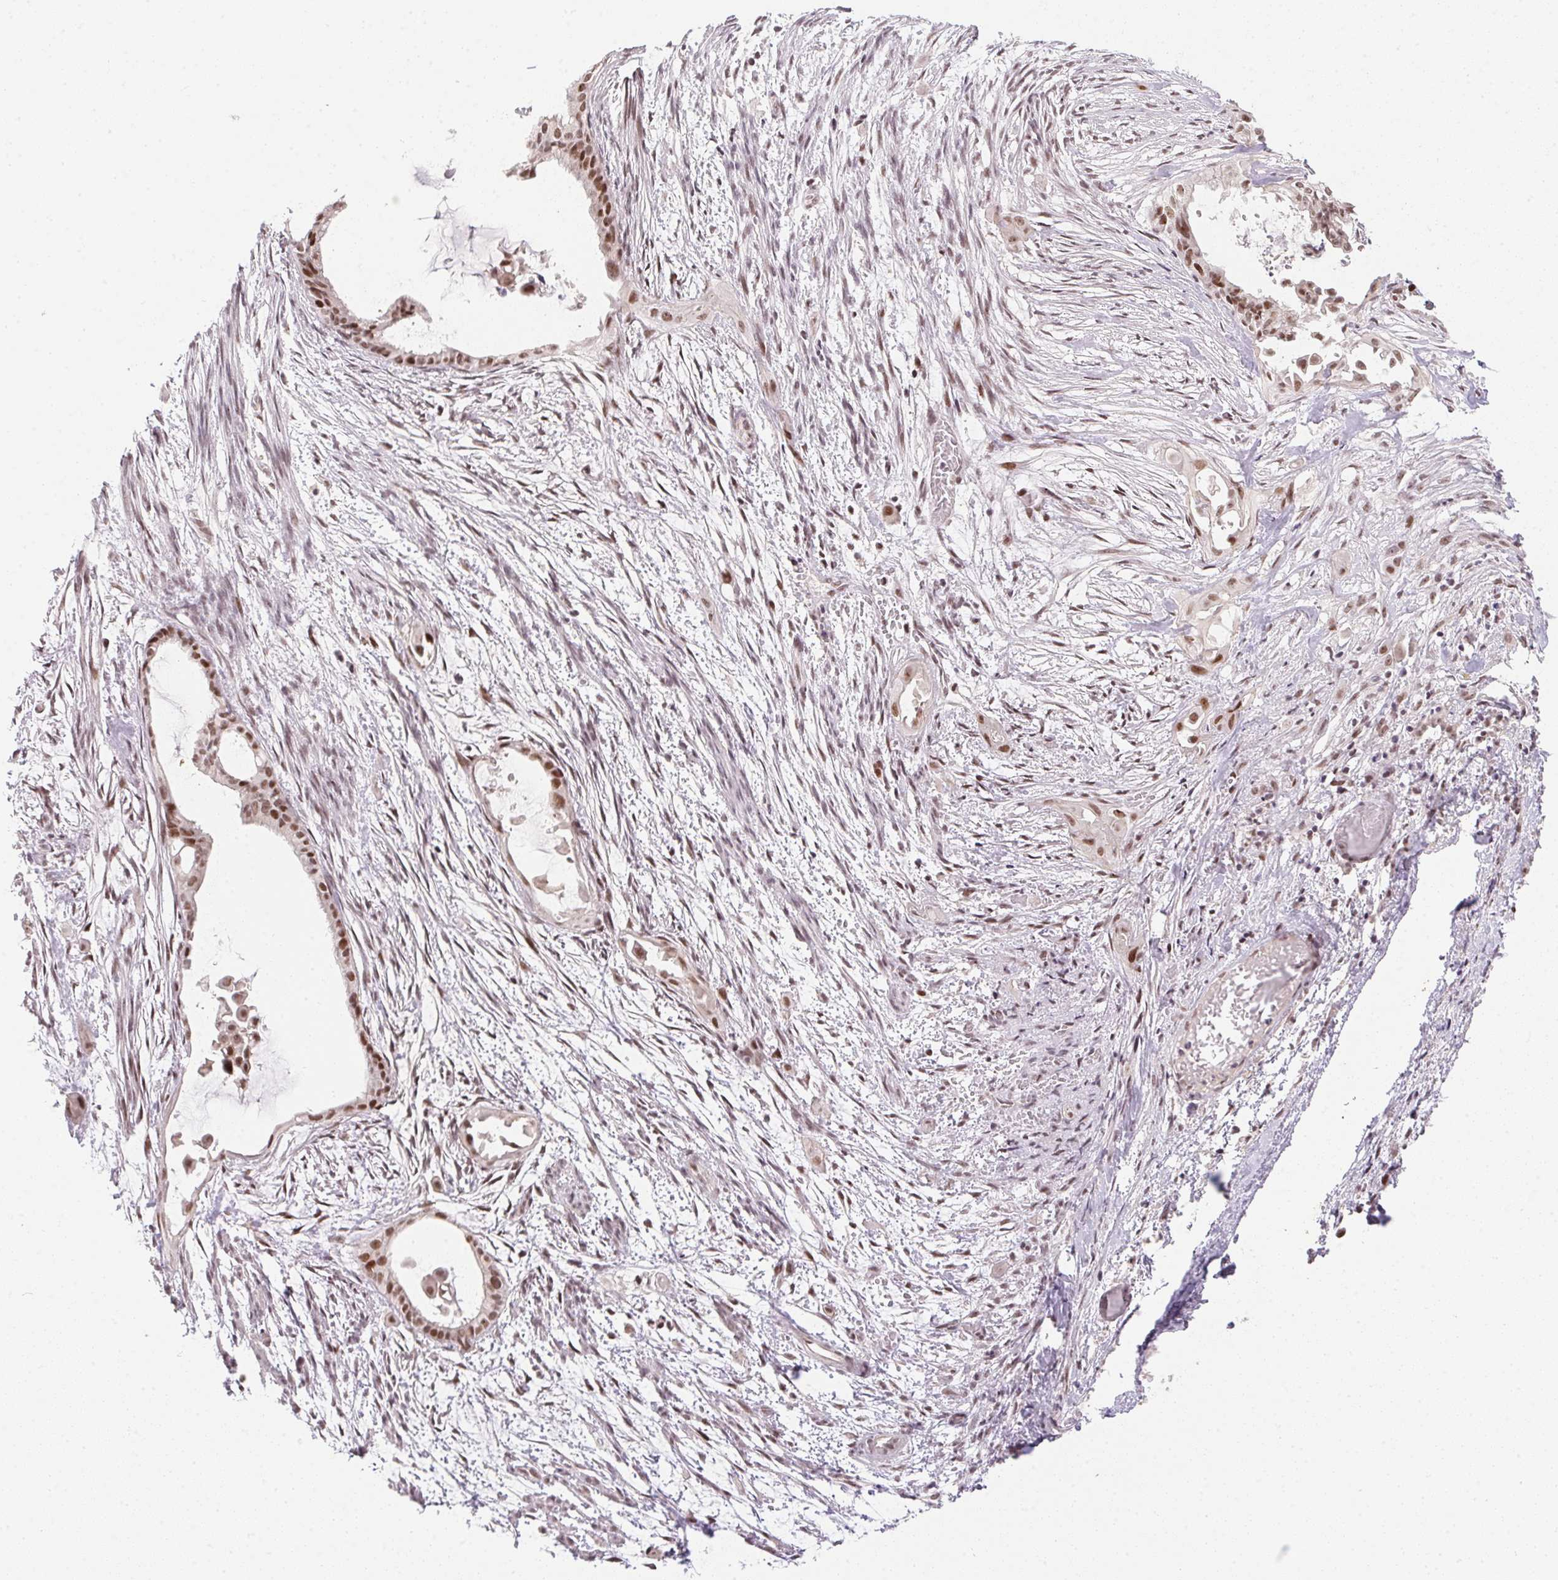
{"staining": {"intensity": "moderate", "quantity": ">75%", "location": "nuclear"}, "tissue": "endometrial cancer", "cell_type": "Tumor cells", "image_type": "cancer", "snomed": [{"axis": "morphology", "description": "Adenocarcinoma, NOS"}, {"axis": "topography", "description": "Endometrium"}], "caption": "Adenocarcinoma (endometrial) was stained to show a protein in brown. There is medium levels of moderate nuclear staining in approximately >75% of tumor cells. Using DAB (3,3'-diaminobenzidine) (brown) and hematoxylin (blue) stains, captured at high magnification using brightfield microscopy.", "gene": "KDM4D", "patient": {"sex": "female", "age": 86}}